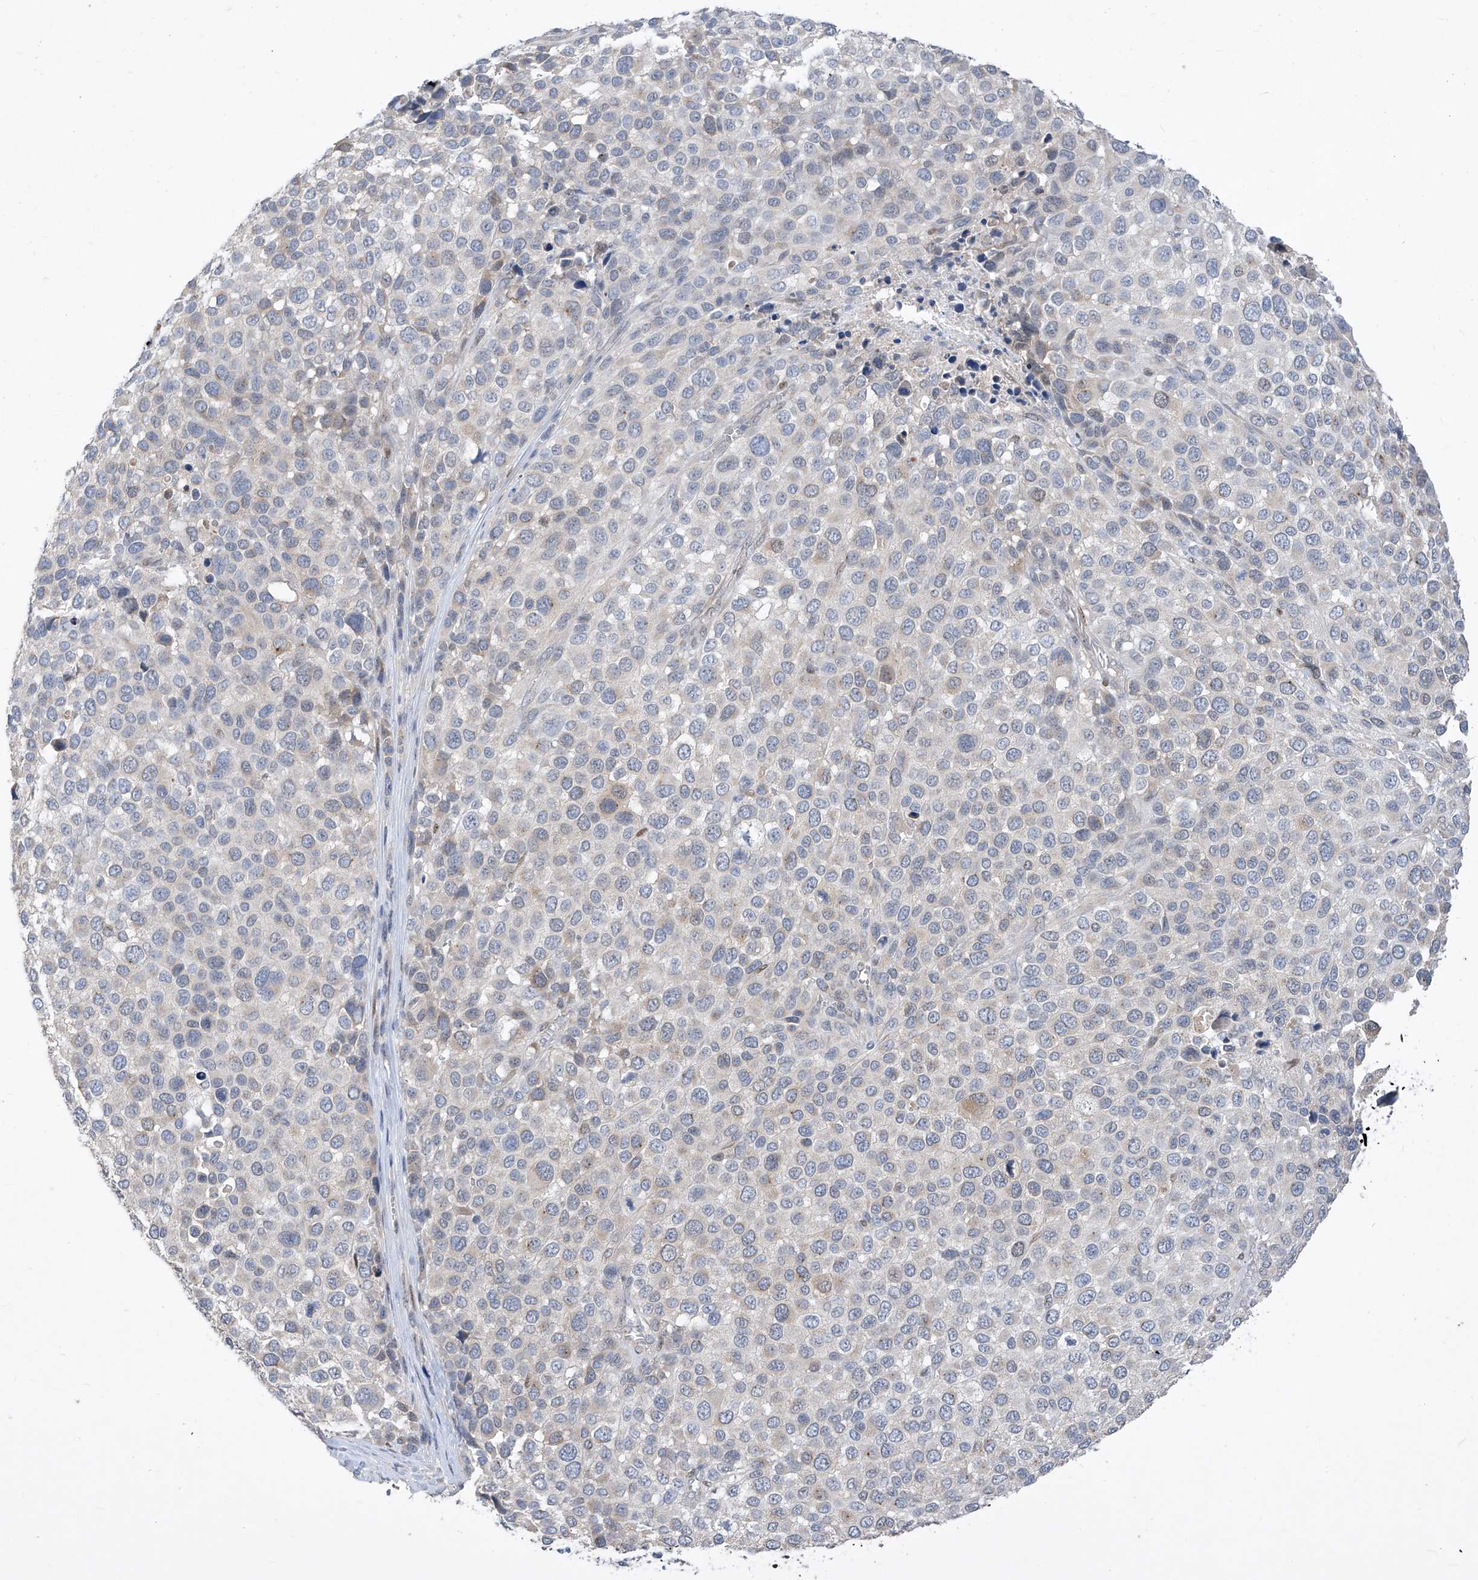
{"staining": {"intensity": "negative", "quantity": "none", "location": "none"}, "tissue": "melanoma", "cell_type": "Tumor cells", "image_type": "cancer", "snomed": [{"axis": "morphology", "description": "Malignant melanoma, NOS"}, {"axis": "topography", "description": "Skin of trunk"}], "caption": "High magnification brightfield microscopy of malignant melanoma stained with DAB (3,3'-diaminobenzidine) (brown) and counterstained with hematoxylin (blue): tumor cells show no significant expression.", "gene": "CETN2", "patient": {"sex": "male", "age": 71}}